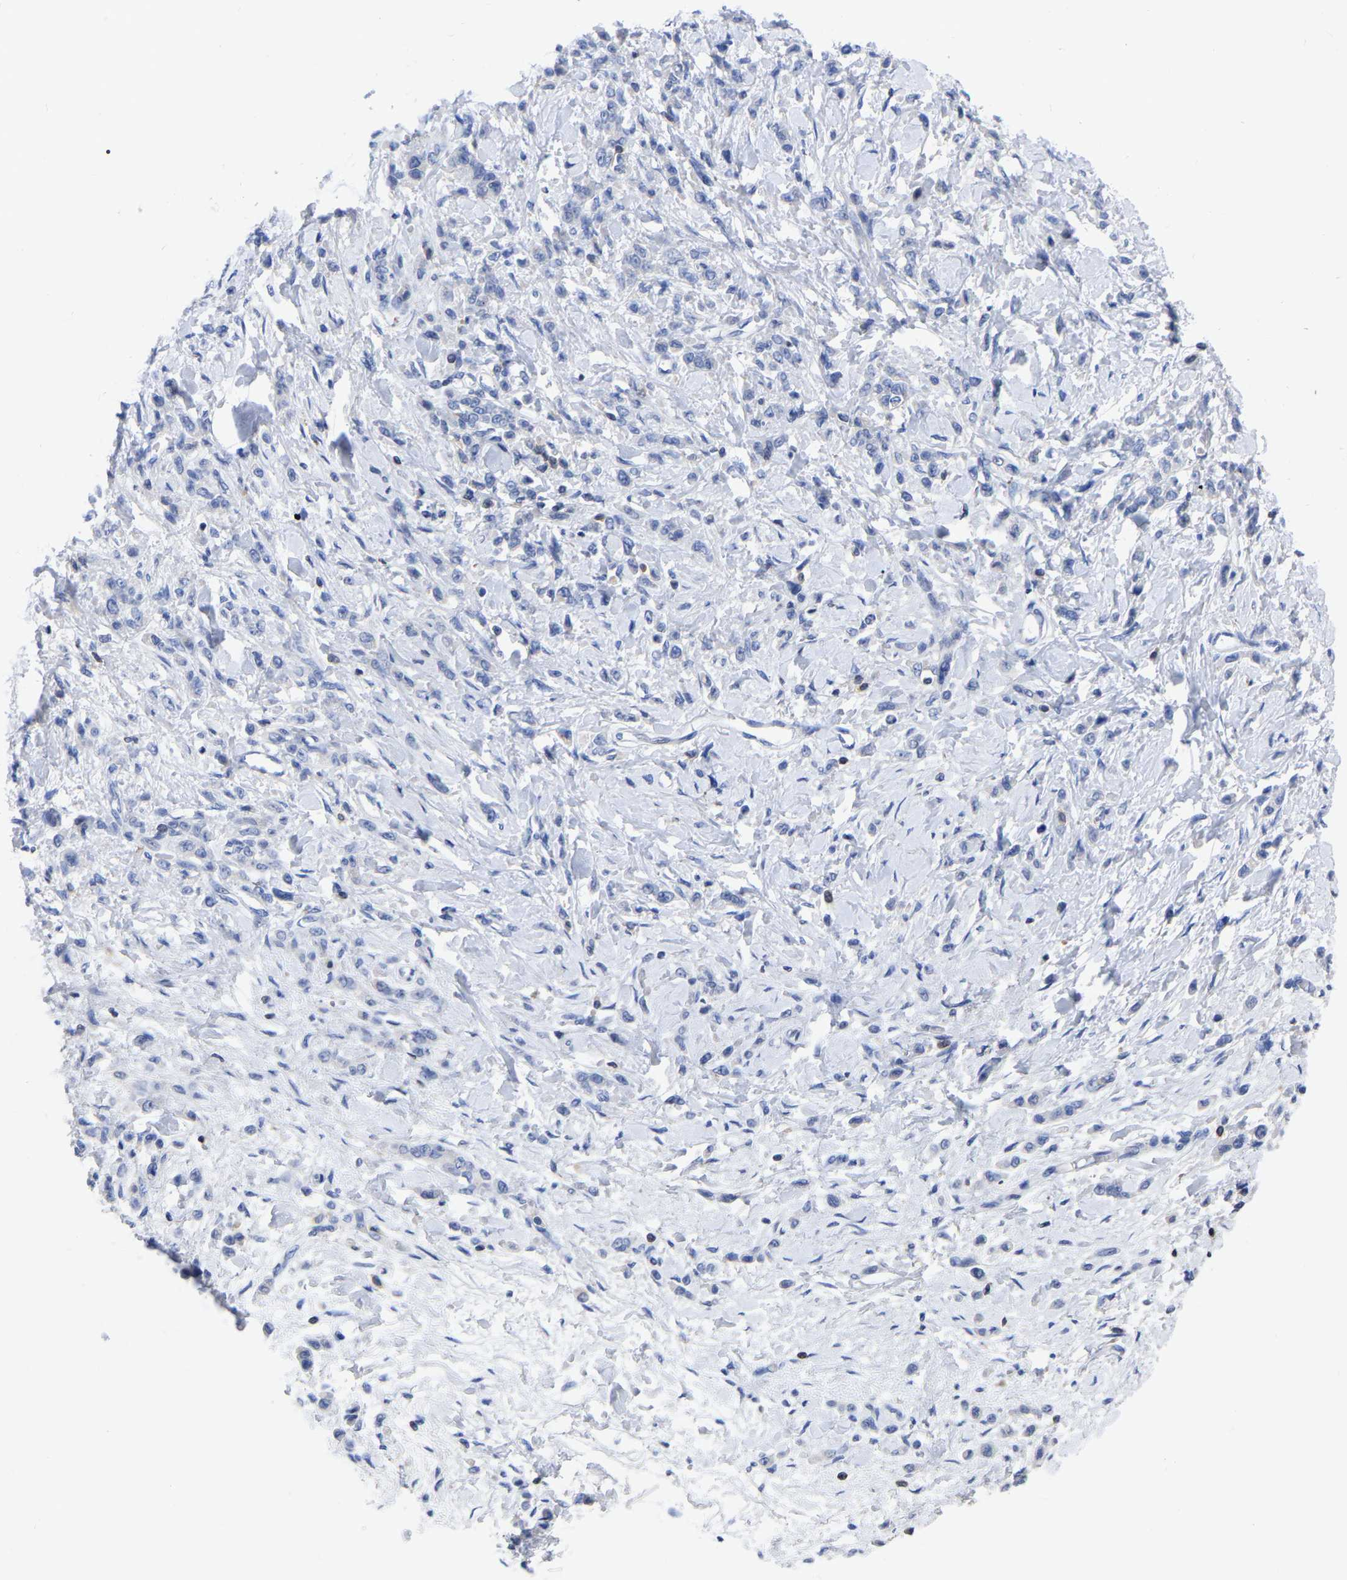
{"staining": {"intensity": "negative", "quantity": "none", "location": "none"}, "tissue": "stomach cancer", "cell_type": "Tumor cells", "image_type": "cancer", "snomed": [{"axis": "morphology", "description": "Normal tissue, NOS"}, {"axis": "morphology", "description": "Adenocarcinoma, NOS"}, {"axis": "topography", "description": "Stomach"}], "caption": "An immunohistochemistry (IHC) micrograph of adenocarcinoma (stomach) is shown. There is no staining in tumor cells of adenocarcinoma (stomach).", "gene": "PTPN7", "patient": {"sex": "male", "age": 82}}